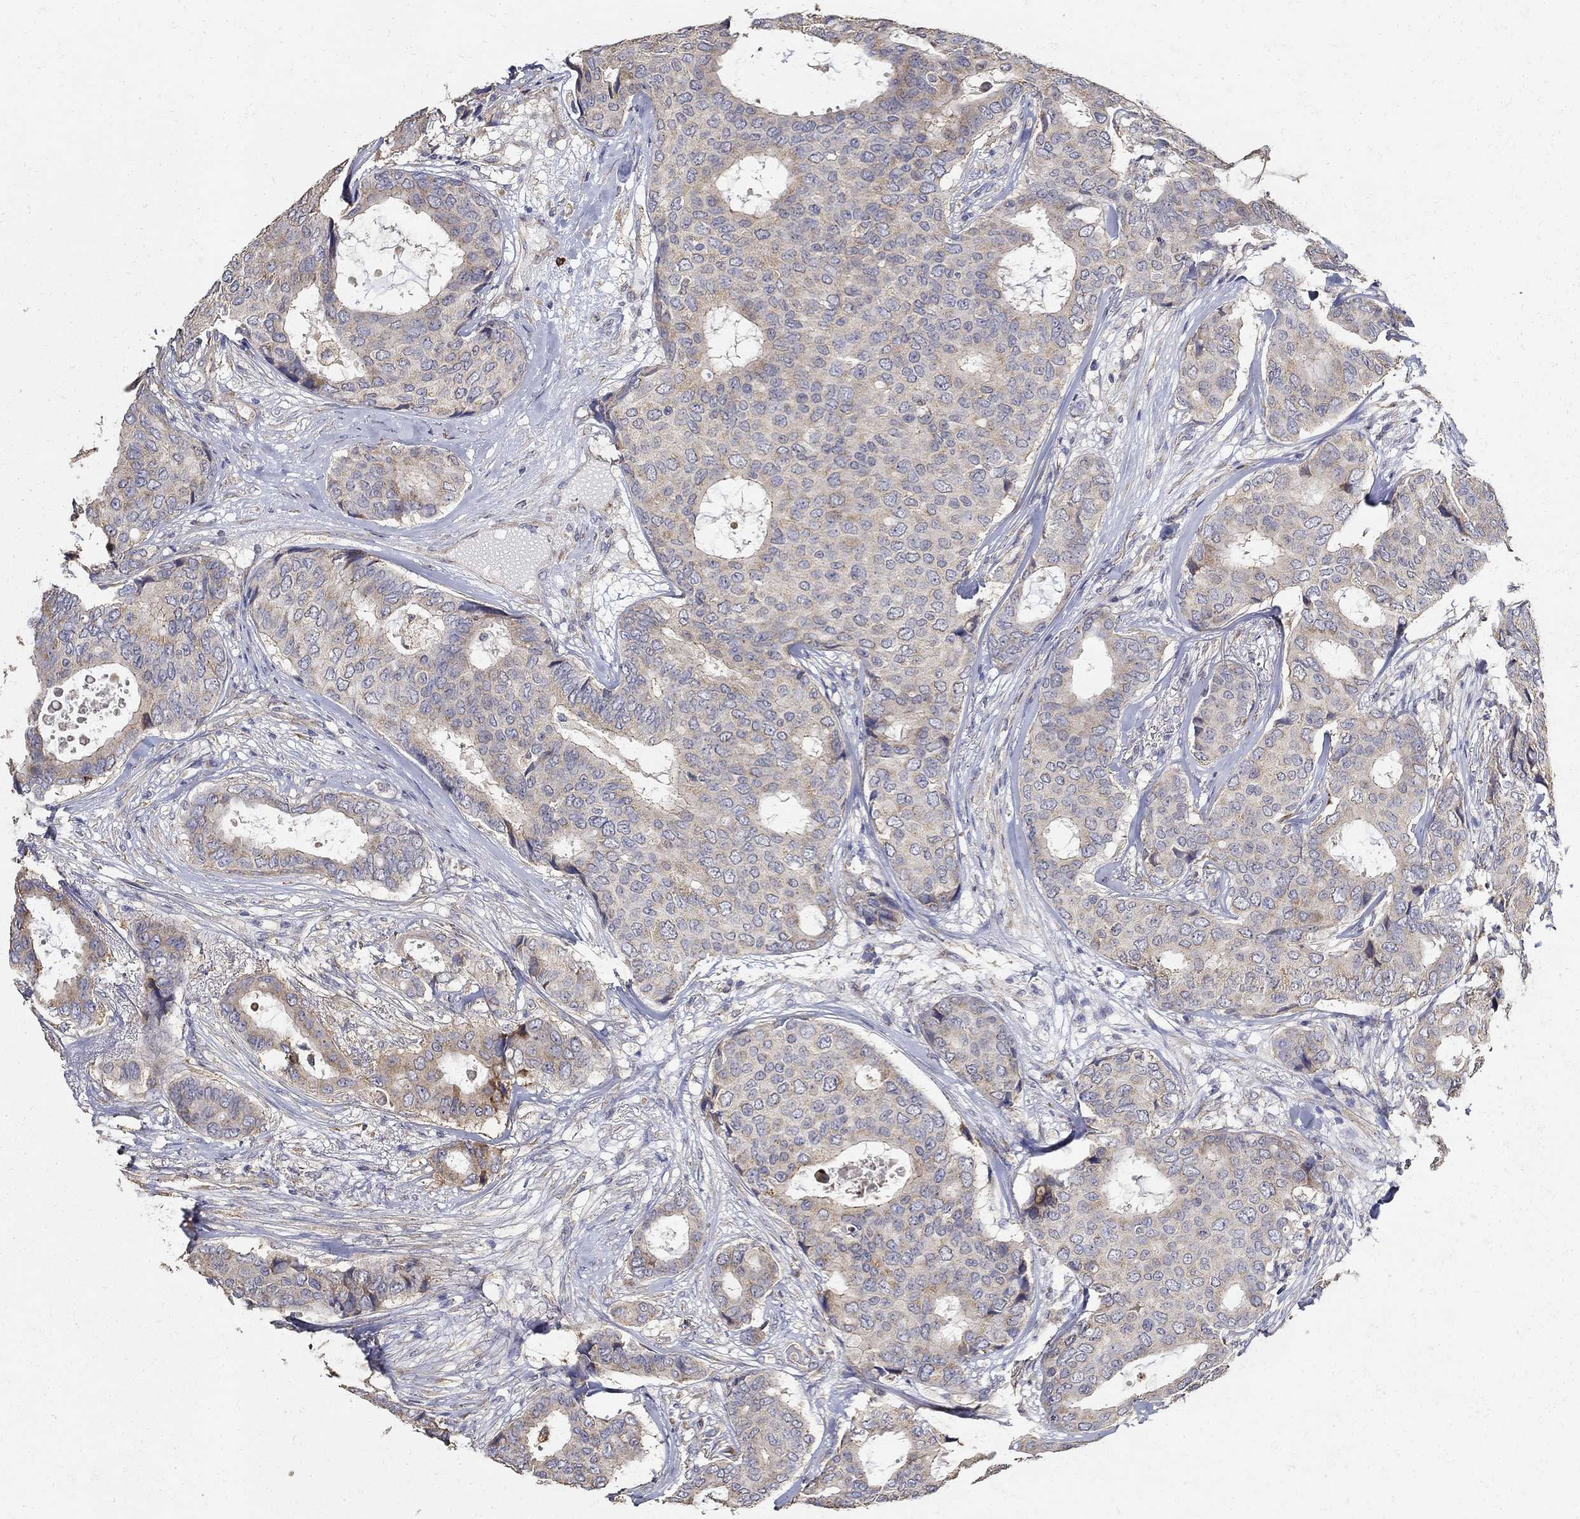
{"staining": {"intensity": "weak", "quantity": "<25%", "location": "cytoplasmic/membranous"}, "tissue": "breast cancer", "cell_type": "Tumor cells", "image_type": "cancer", "snomed": [{"axis": "morphology", "description": "Duct carcinoma"}, {"axis": "topography", "description": "Breast"}], "caption": "High power microscopy photomicrograph of an immunohistochemistry (IHC) micrograph of breast invasive ductal carcinoma, revealing no significant positivity in tumor cells.", "gene": "EMILIN3", "patient": {"sex": "female", "age": 75}}